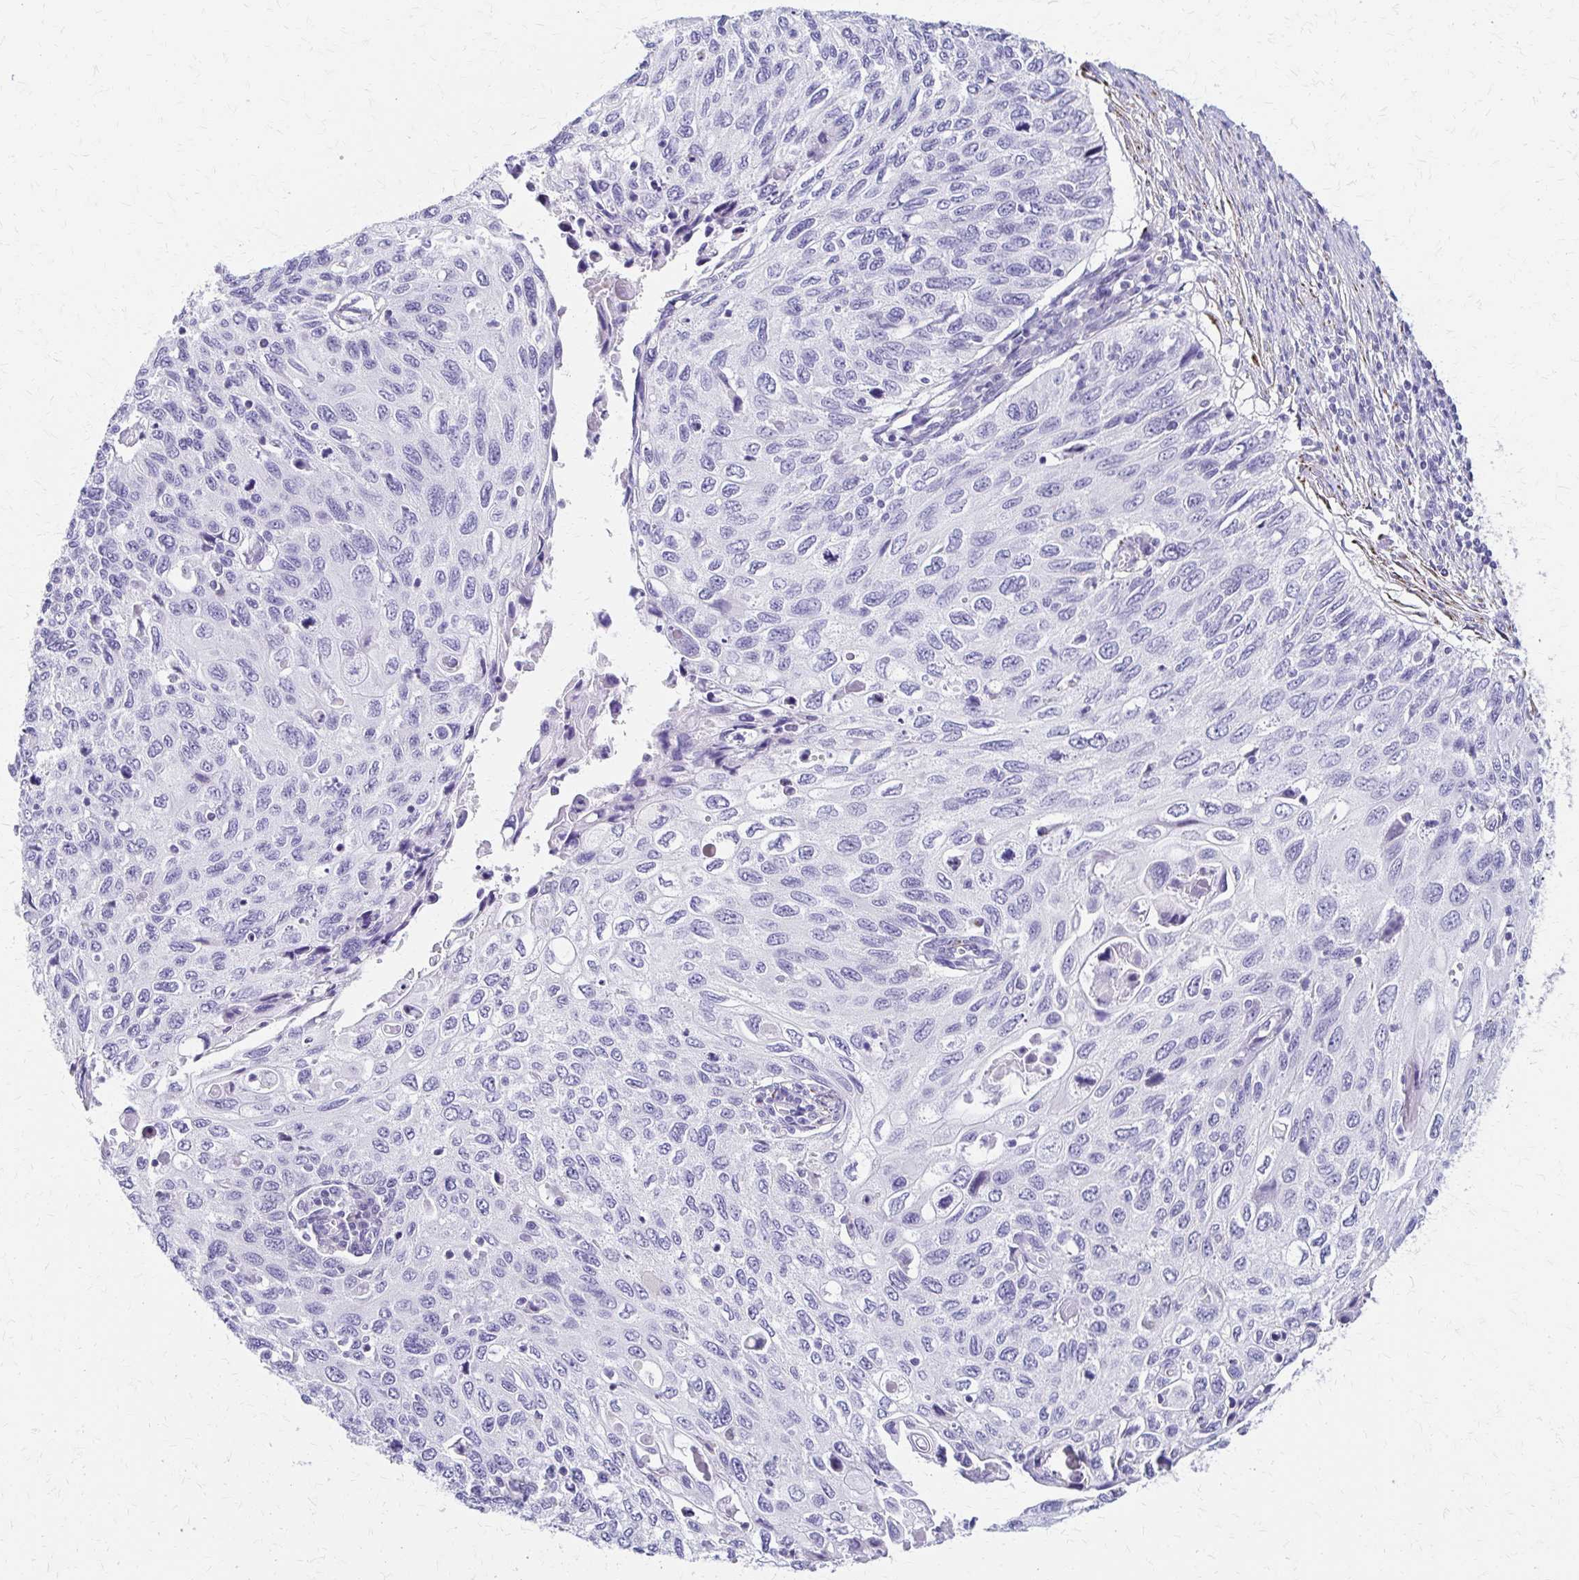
{"staining": {"intensity": "negative", "quantity": "none", "location": "none"}, "tissue": "cervical cancer", "cell_type": "Tumor cells", "image_type": "cancer", "snomed": [{"axis": "morphology", "description": "Squamous cell carcinoma, NOS"}, {"axis": "topography", "description": "Cervix"}], "caption": "This micrograph is of cervical cancer (squamous cell carcinoma) stained with immunohistochemistry (IHC) to label a protein in brown with the nuclei are counter-stained blue. There is no staining in tumor cells.", "gene": "ZSCAN5B", "patient": {"sex": "female", "age": 70}}